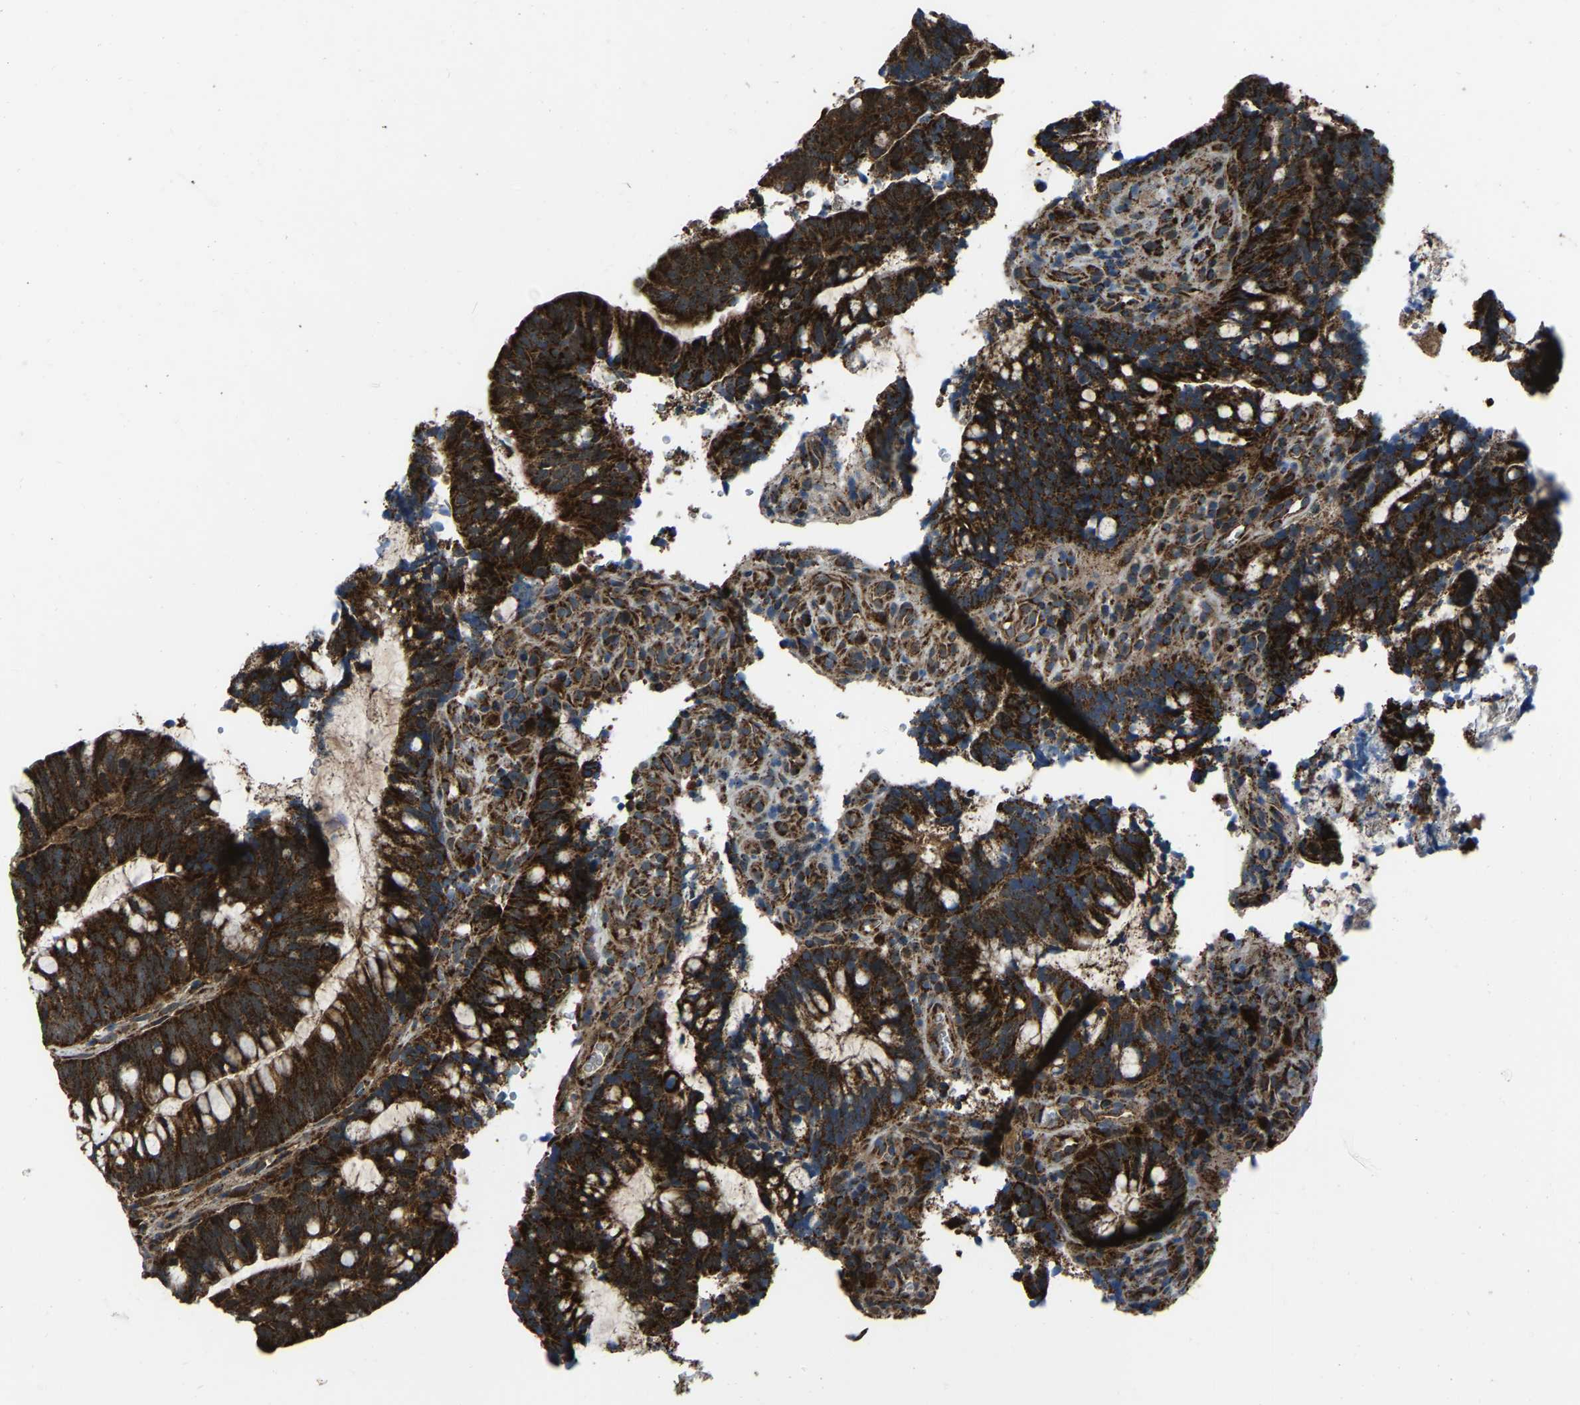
{"staining": {"intensity": "strong", "quantity": ">75%", "location": "cytoplasmic/membranous"}, "tissue": "colorectal cancer", "cell_type": "Tumor cells", "image_type": "cancer", "snomed": [{"axis": "morphology", "description": "Adenocarcinoma, NOS"}, {"axis": "topography", "description": "Colon"}], "caption": "Colorectal adenocarcinoma stained for a protein displays strong cytoplasmic/membranous positivity in tumor cells.", "gene": "AKR1A1", "patient": {"sex": "female", "age": 66}}